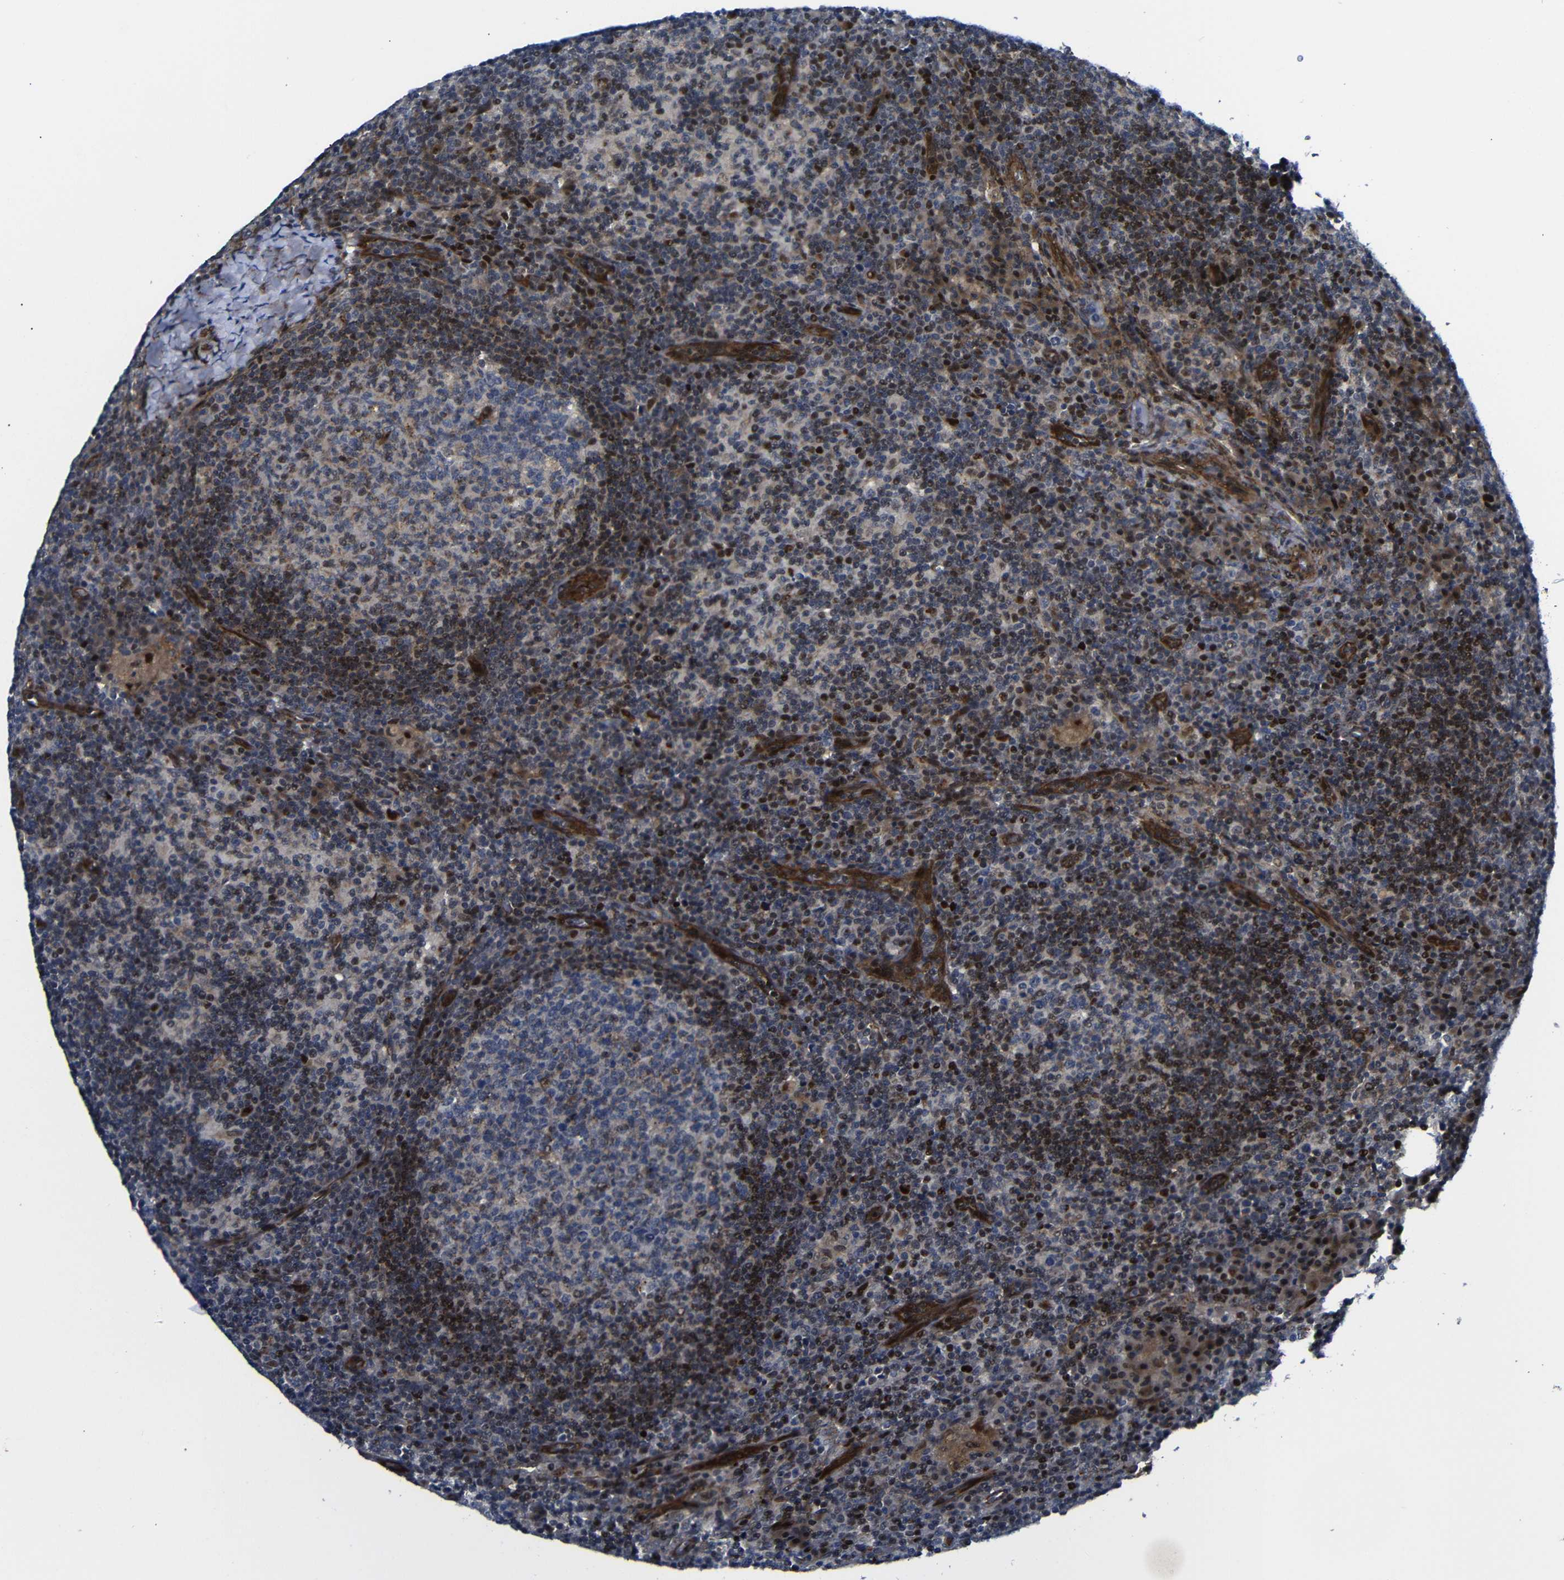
{"staining": {"intensity": "moderate", "quantity": "<25%", "location": "cytoplasmic/membranous,nuclear"}, "tissue": "lymph node", "cell_type": "Germinal center cells", "image_type": "normal", "snomed": [{"axis": "morphology", "description": "Normal tissue, NOS"}, {"axis": "morphology", "description": "Inflammation, NOS"}, {"axis": "topography", "description": "Lymph node"}], "caption": "A brown stain highlights moderate cytoplasmic/membranous,nuclear positivity of a protein in germinal center cells of normal lymph node.", "gene": "PARP14", "patient": {"sex": "male", "age": 55}}